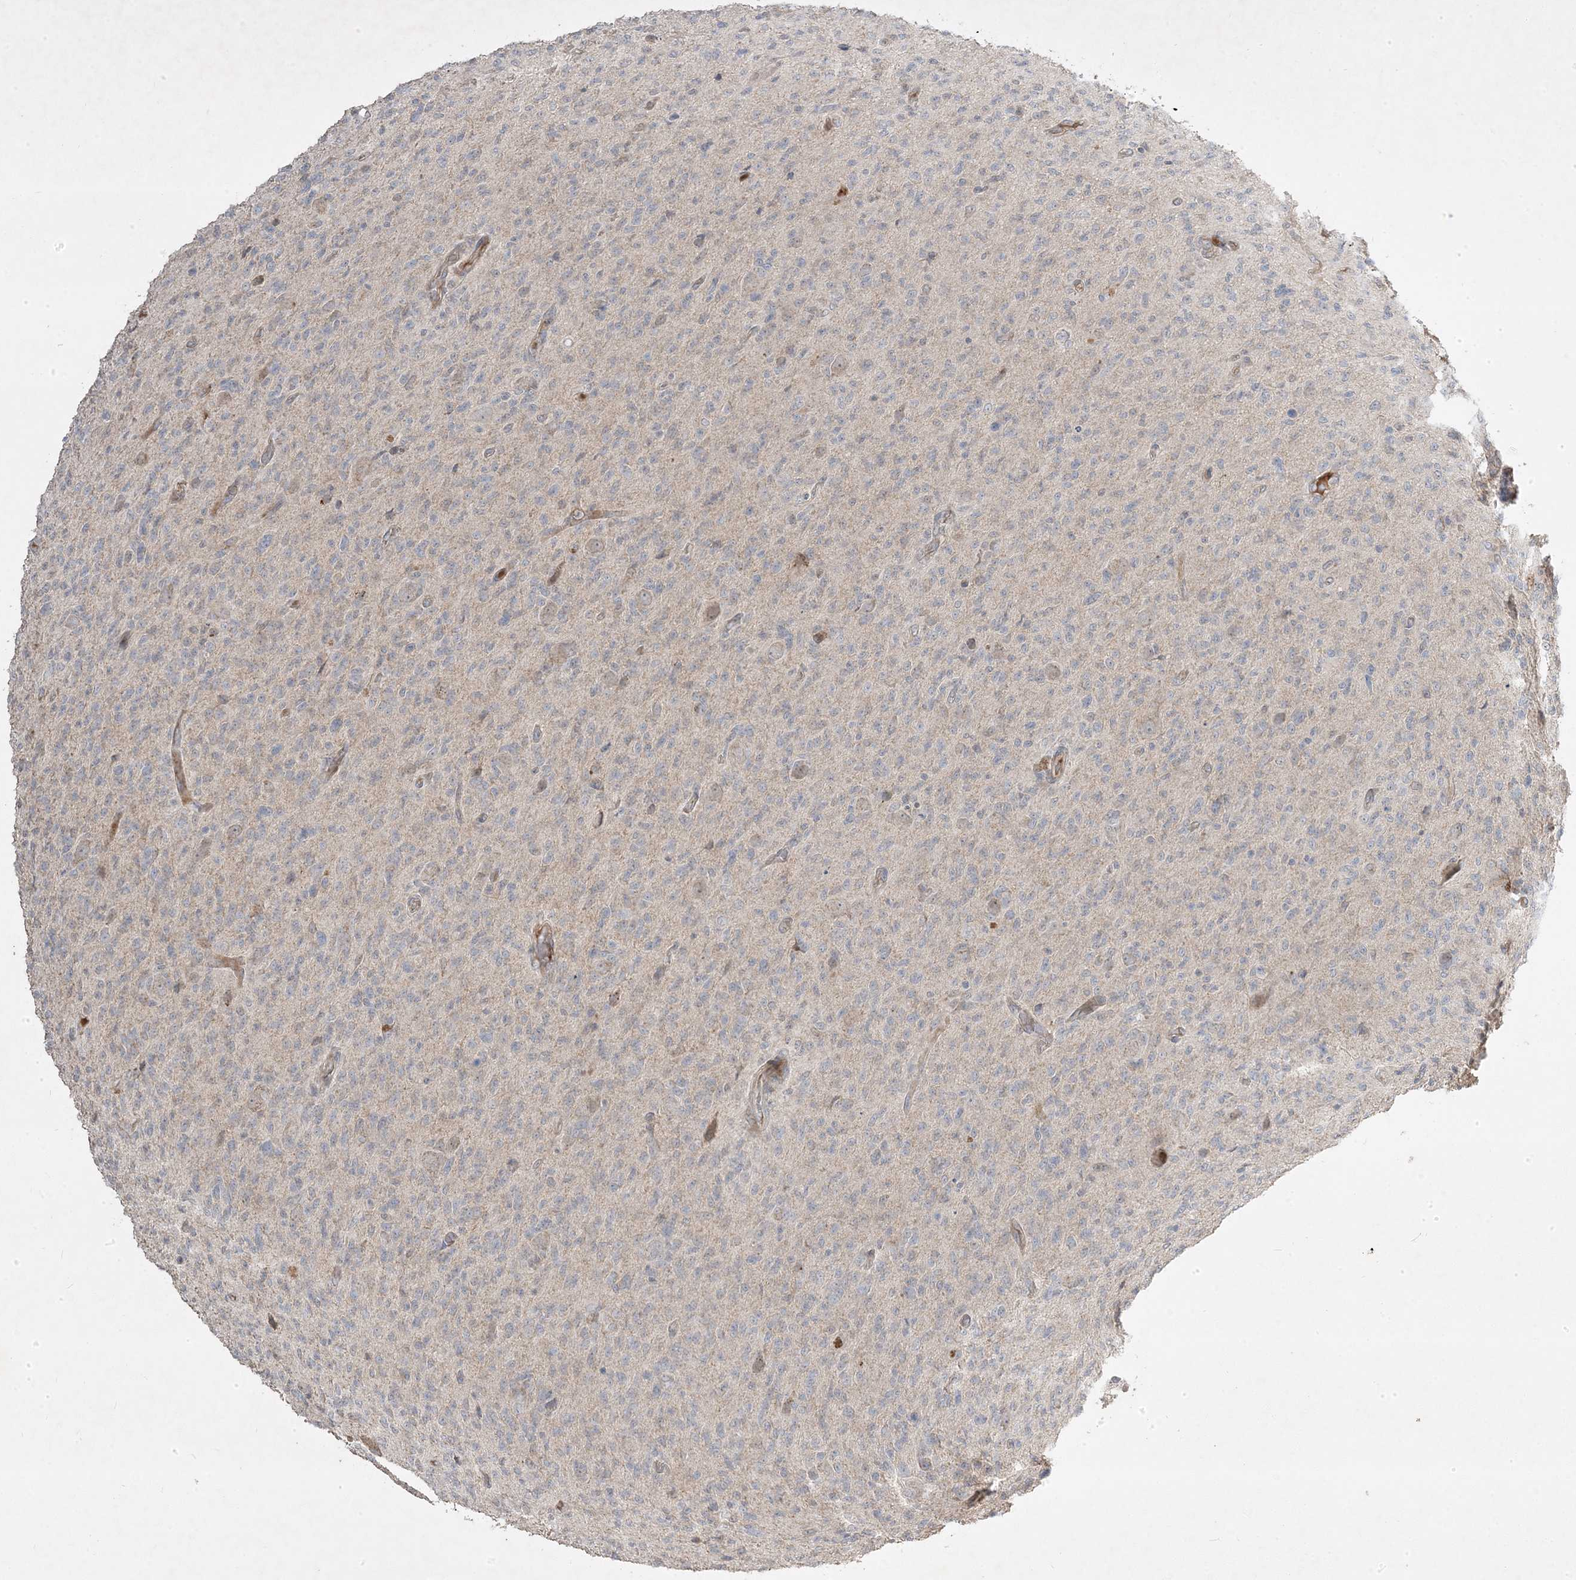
{"staining": {"intensity": "negative", "quantity": "none", "location": "none"}, "tissue": "glioma", "cell_type": "Tumor cells", "image_type": "cancer", "snomed": [{"axis": "morphology", "description": "Glioma, malignant, High grade"}, {"axis": "topography", "description": "Brain"}], "caption": "Immunohistochemical staining of glioma exhibits no significant positivity in tumor cells.", "gene": "RGL4", "patient": {"sex": "female", "age": 57}}